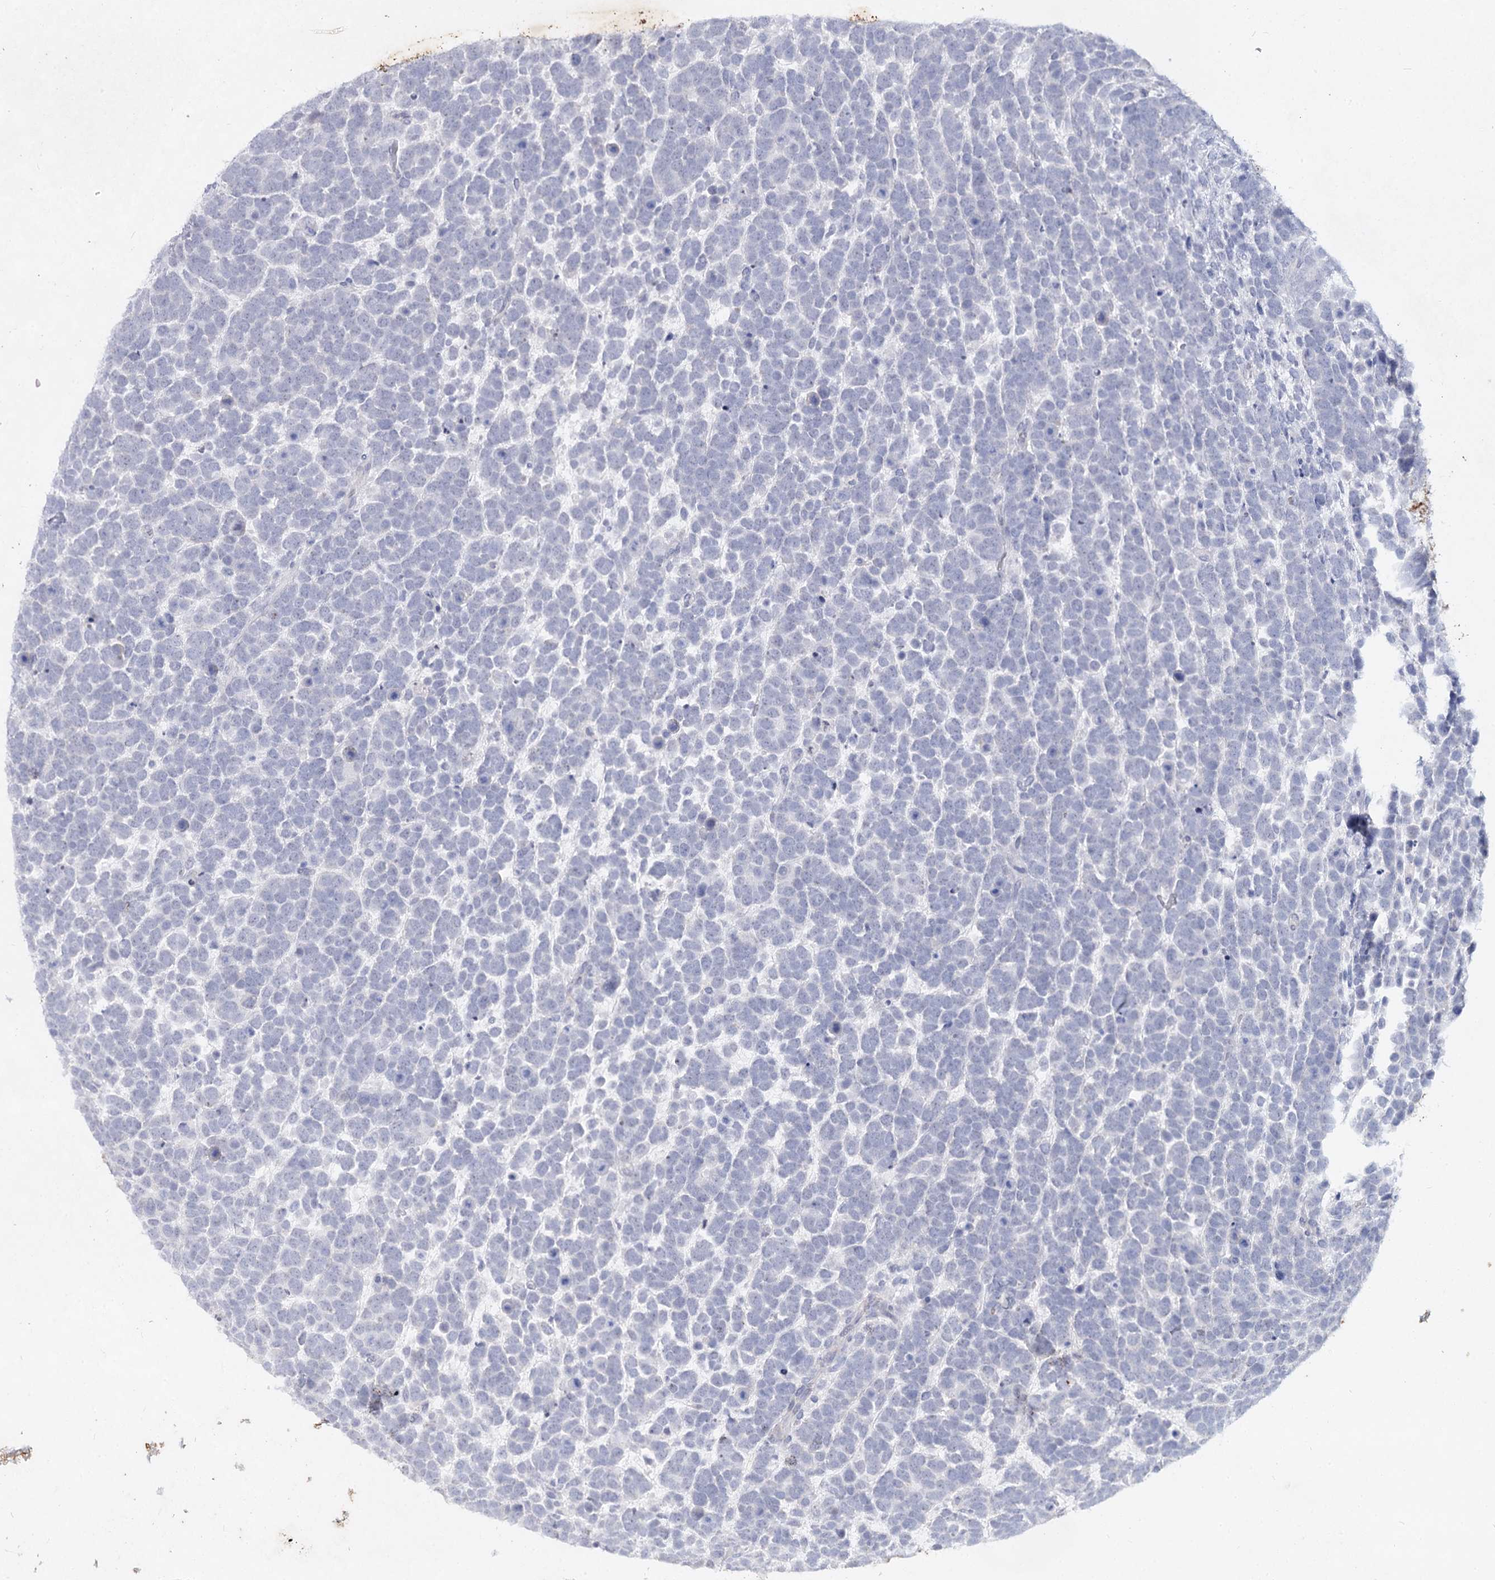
{"staining": {"intensity": "negative", "quantity": "none", "location": "none"}, "tissue": "urothelial cancer", "cell_type": "Tumor cells", "image_type": "cancer", "snomed": [{"axis": "morphology", "description": "Urothelial carcinoma, High grade"}, {"axis": "topography", "description": "Urinary bladder"}], "caption": "High-grade urothelial carcinoma was stained to show a protein in brown. There is no significant positivity in tumor cells.", "gene": "CCDC73", "patient": {"sex": "female", "age": 82}}